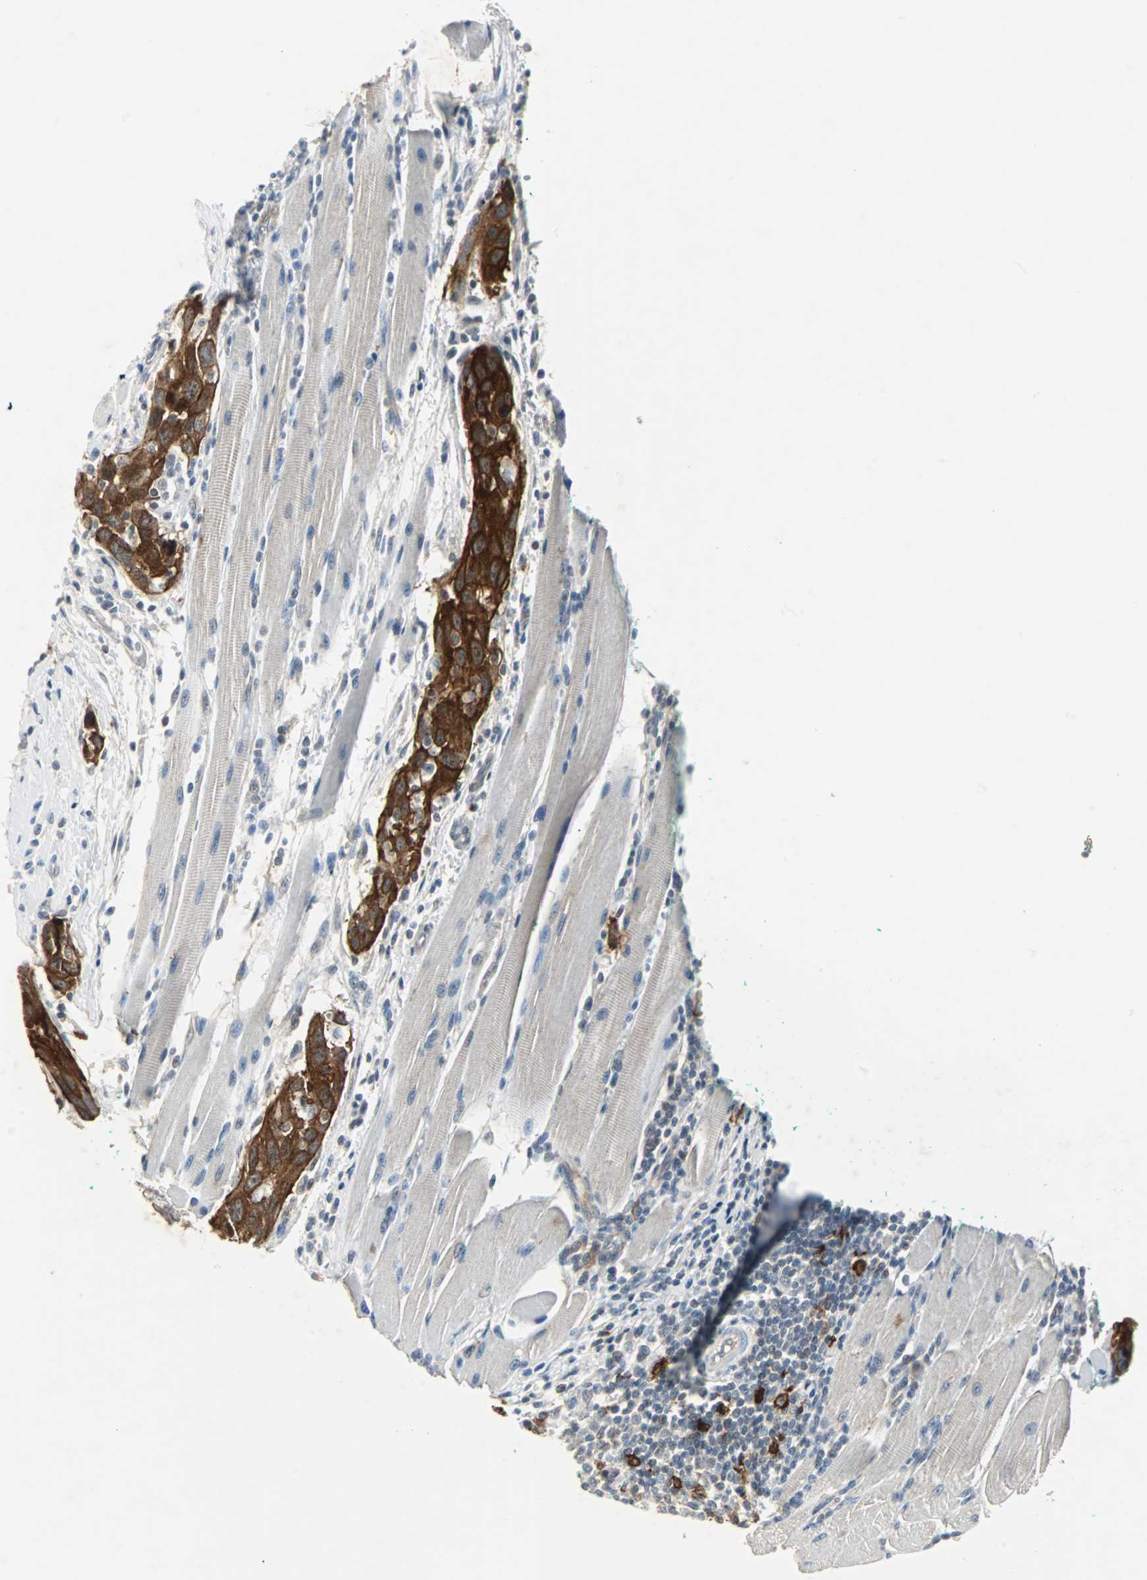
{"staining": {"intensity": "strong", "quantity": ">75%", "location": "cytoplasmic/membranous"}, "tissue": "head and neck cancer", "cell_type": "Tumor cells", "image_type": "cancer", "snomed": [{"axis": "morphology", "description": "Normal tissue, NOS"}, {"axis": "morphology", "description": "Squamous cell carcinoma, NOS"}, {"axis": "topography", "description": "Oral tissue"}, {"axis": "topography", "description": "Head-Neck"}], "caption": "Head and neck cancer (squamous cell carcinoma) stained for a protein (brown) displays strong cytoplasmic/membranous positive expression in approximately >75% of tumor cells.", "gene": "CMC2", "patient": {"sex": "female", "age": 50}}